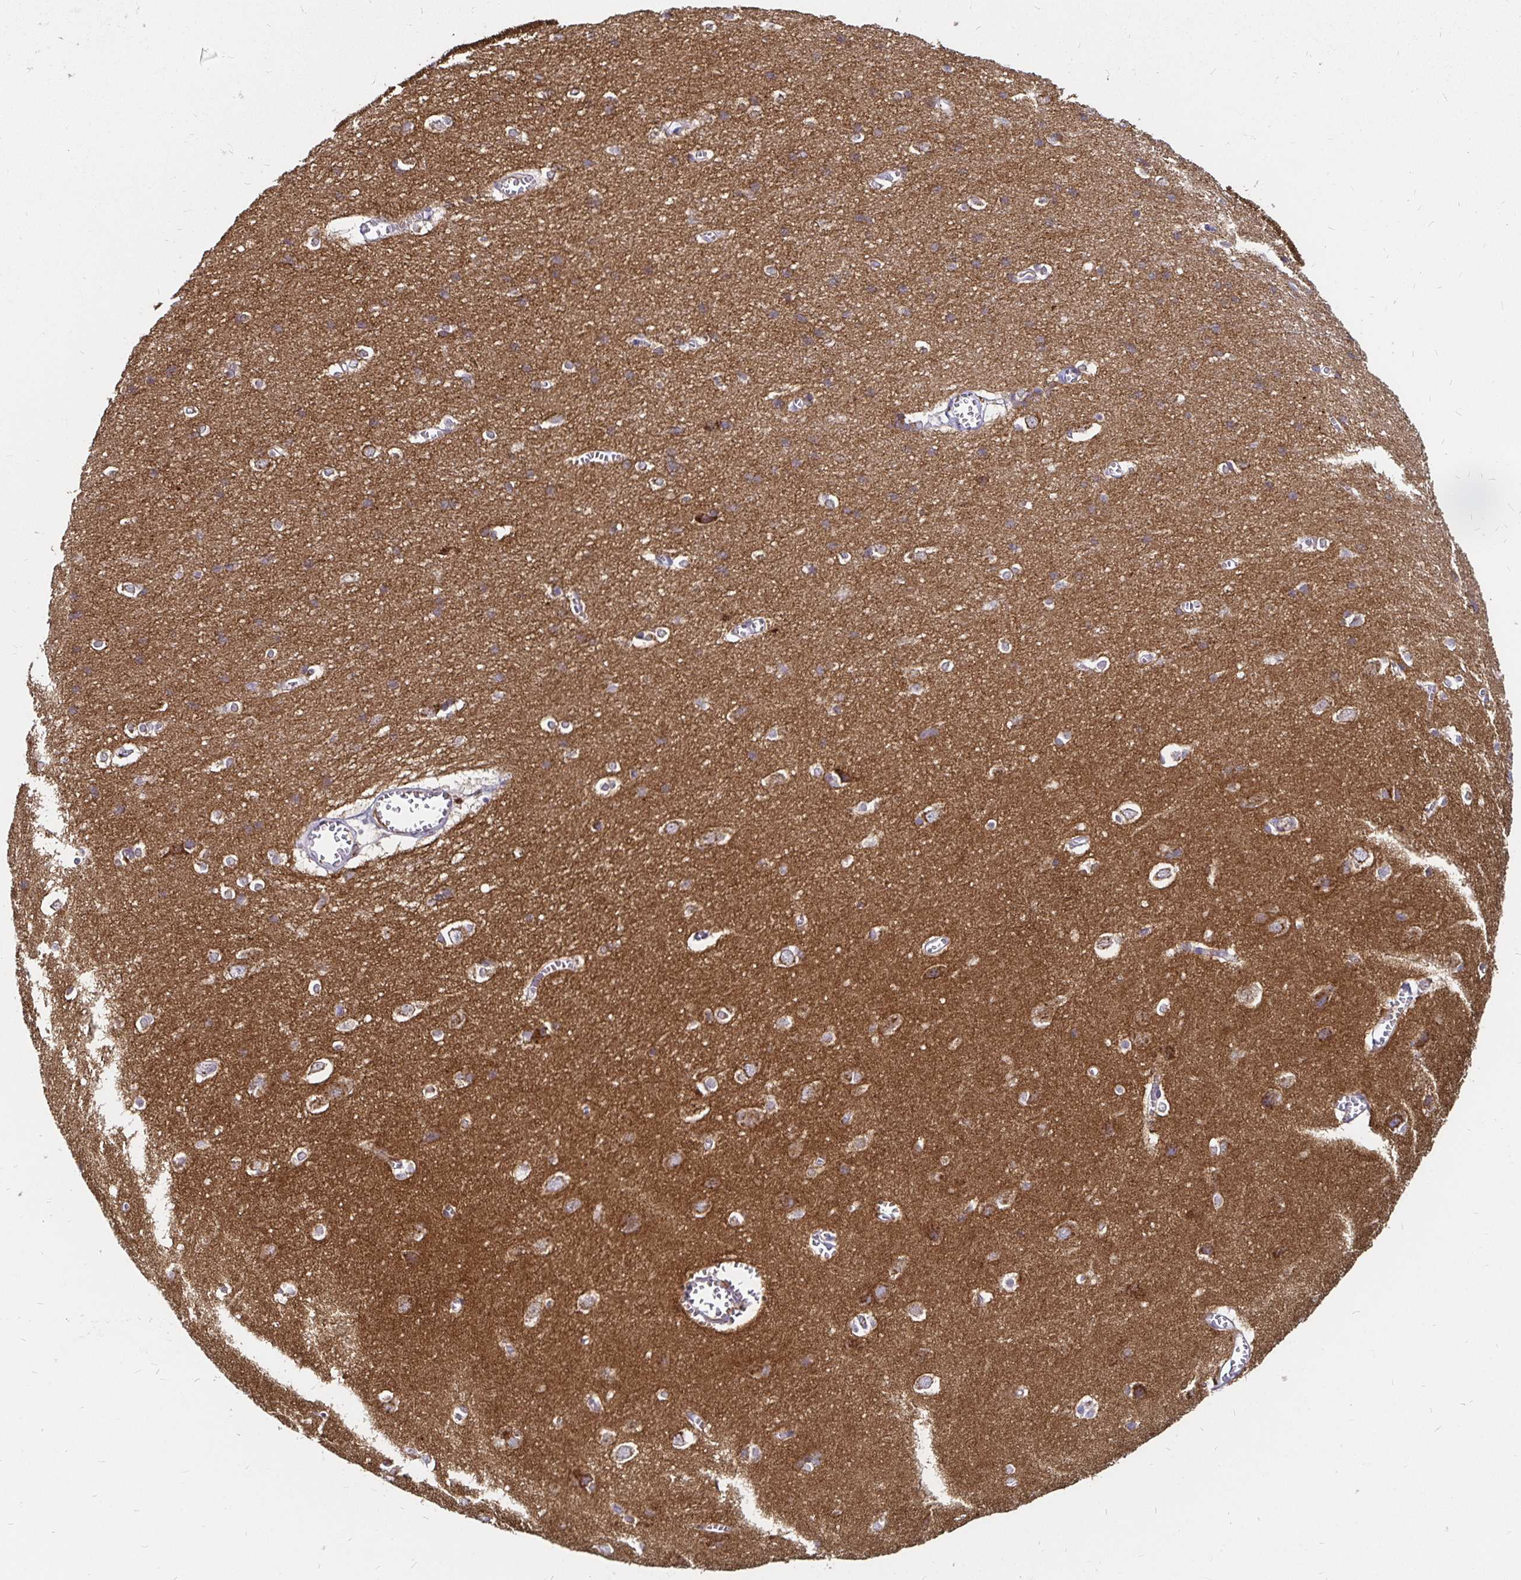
{"staining": {"intensity": "weak", "quantity": ">75%", "location": "cytoplasmic/membranous"}, "tissue": "cerebral cortex", "cell_type": "Endothelial cells", "image_type": "normal", "snomed": [{"axis": "morphology", "description": "Normal tissue, NOS"}, {"axis": "topography", "description": "Cerebral cortex"}], "caption": "Benign cerebral cortex reveals weak cytoplasmic/membranous positivity in approximately >75% of endothelial cells.", "gene": "FAIM2", "patient": {"sex": "male", "age": 37}}